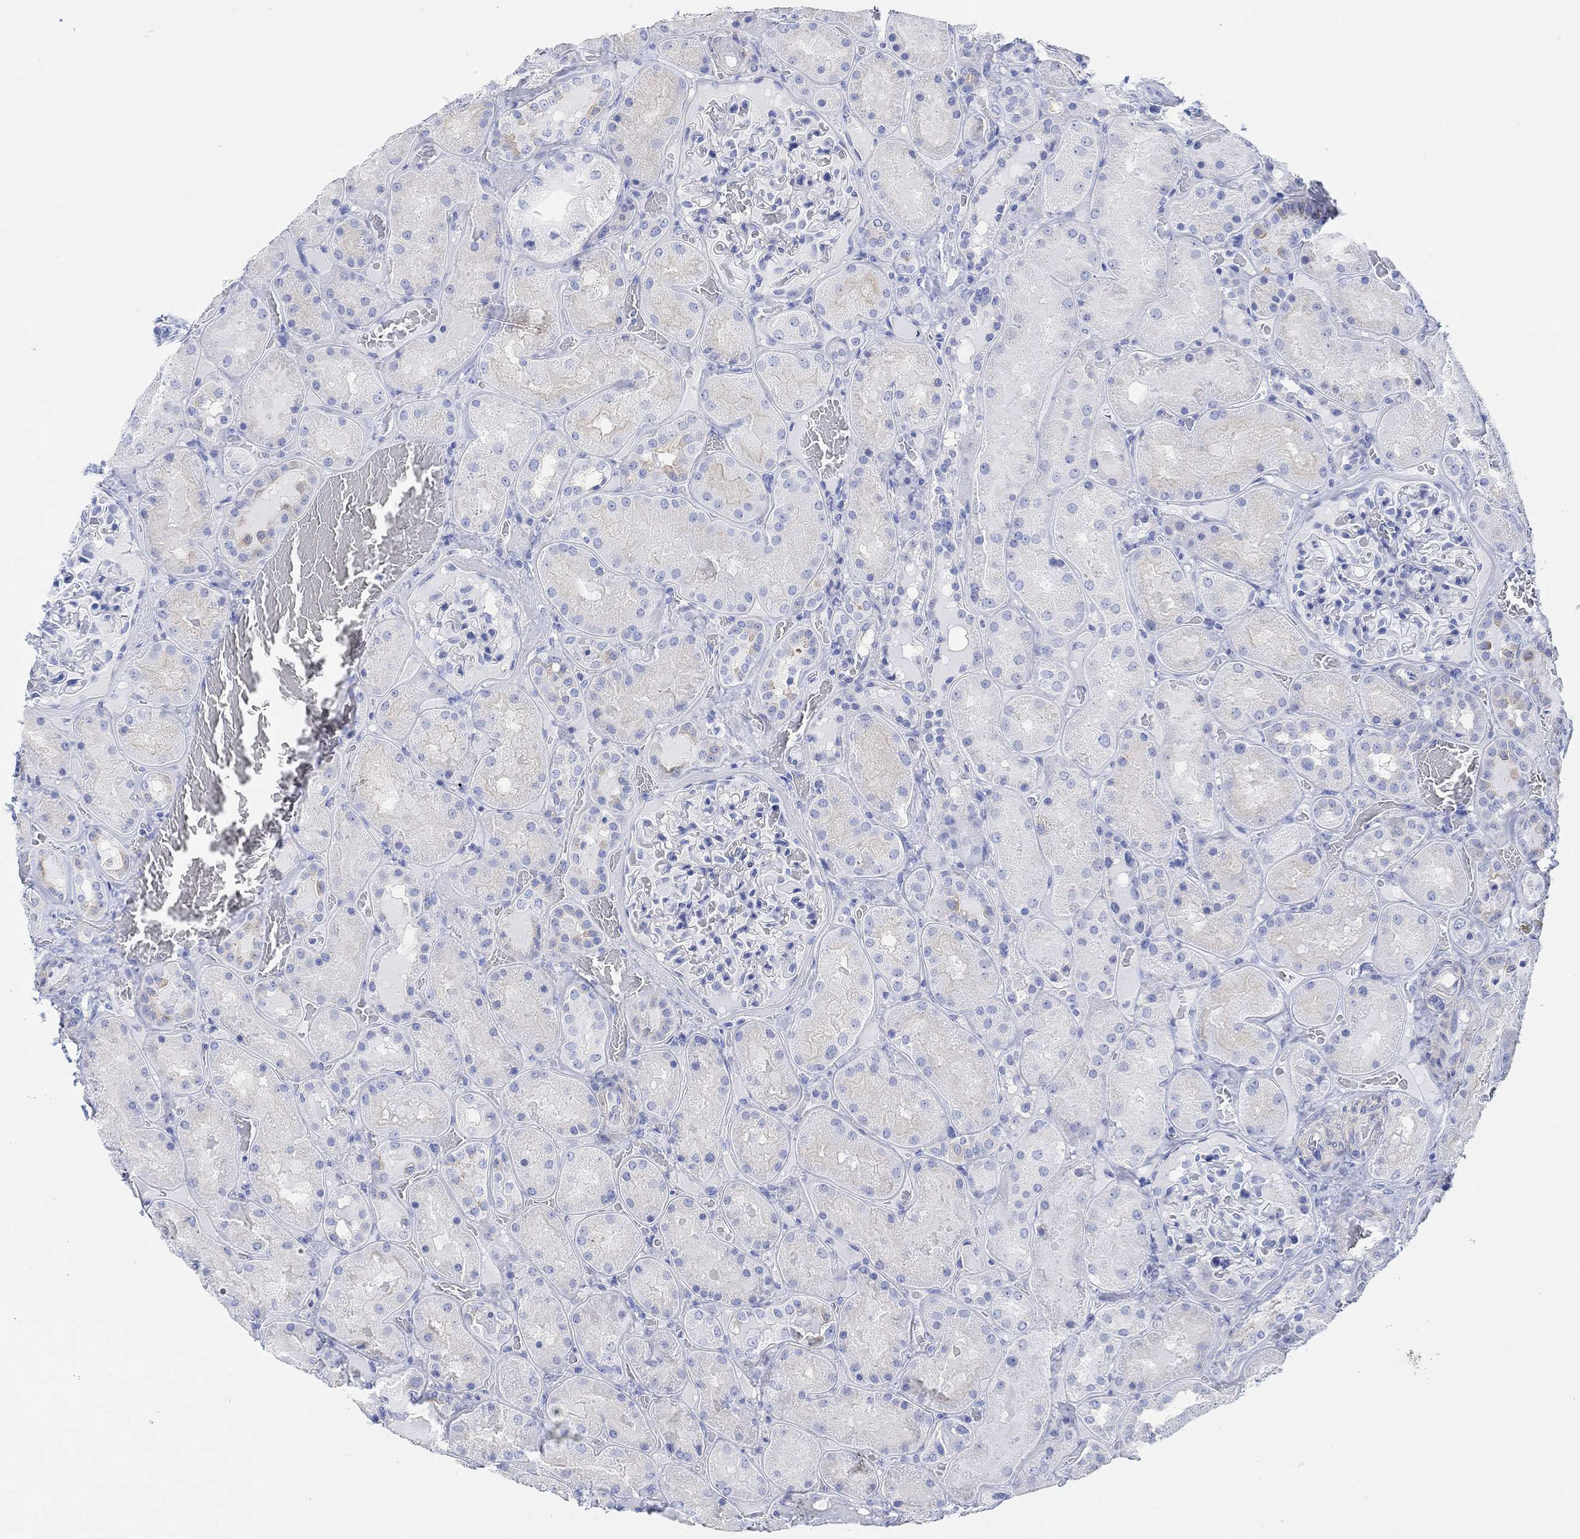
{"staining": {"intensity": "negative", "quantity": "none", "location": "none"}, "tissue": "kidney", "cell_type": "Cells in glomeruli", "image_type": "normal", "snomed": [{"axis": "morphology", "description": "Normal tissue, NOS"}, {"axis": "topography", "description": "Kidney"}], "caption": "Immunohistochemistry (IHC) image of normal human kidney stained for a protein (brown), which demonstrates no positivity in cells in glomeruli. (DAB immunohistochemistry (IHC), high magnification).", "gene": "ANKRD33", "patient": {"sex": "male", "age": 73}}